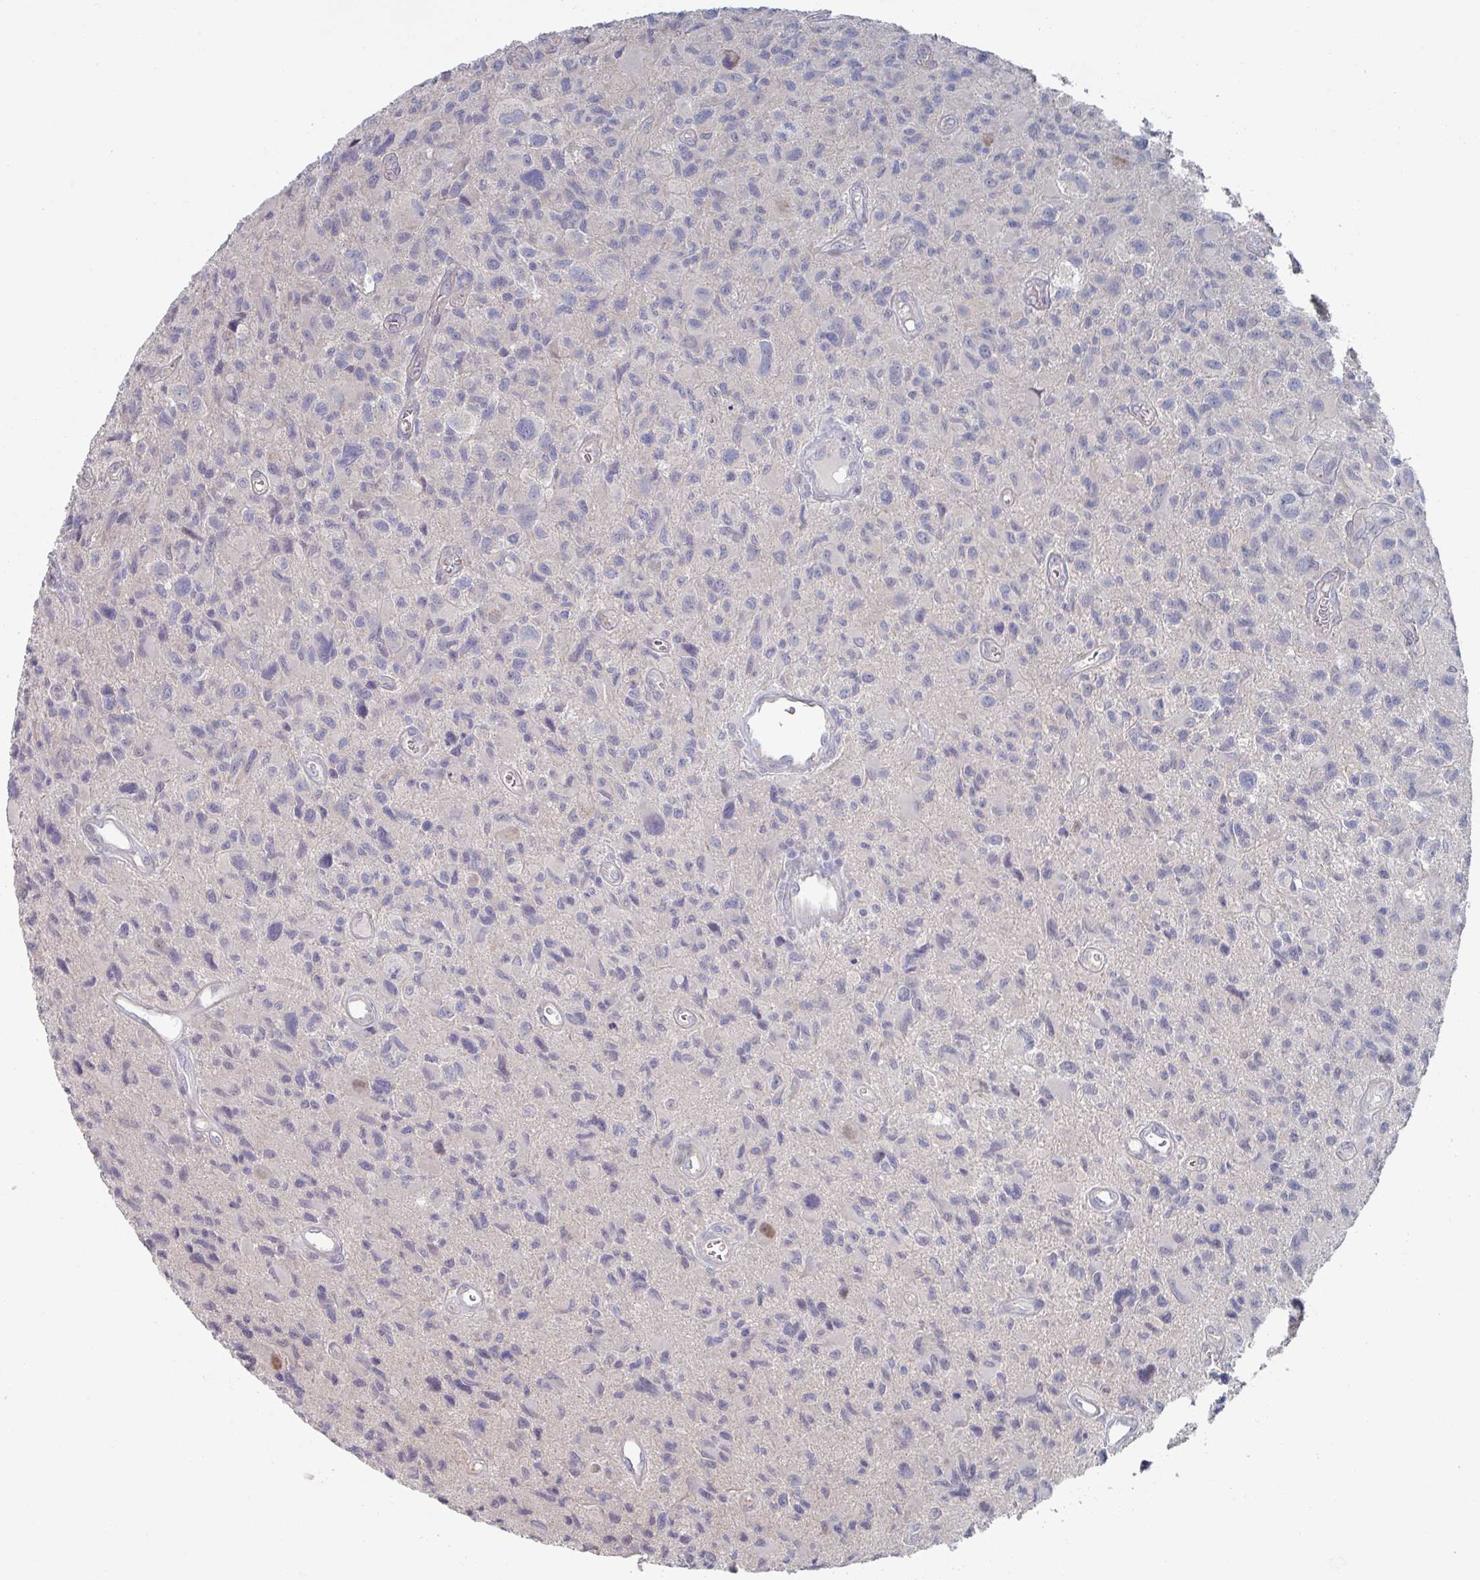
{"staining": {"intensity": "negative", "quantity": "none", "location": "none"}, "tissue": "glioma", "cell_type": "Tumor cells", "image_type": "cancer", "snomed": [{"axis": "morphology", "description": "Glioma, malignant, High grade"}, {"axis": "topography", "description": "Brain"}], "caption": "This photomicrograph is of malignant glioma (high-grade) stained with immunohistochemistry to label a protein in brown with the nuclei are counter-stained blue. There is no expression in tumor cells. (DAB immunohistochemistry (IHC), high magnification).", "gene": "EFL1", "patient": {"sex": "male", "age": 76}}